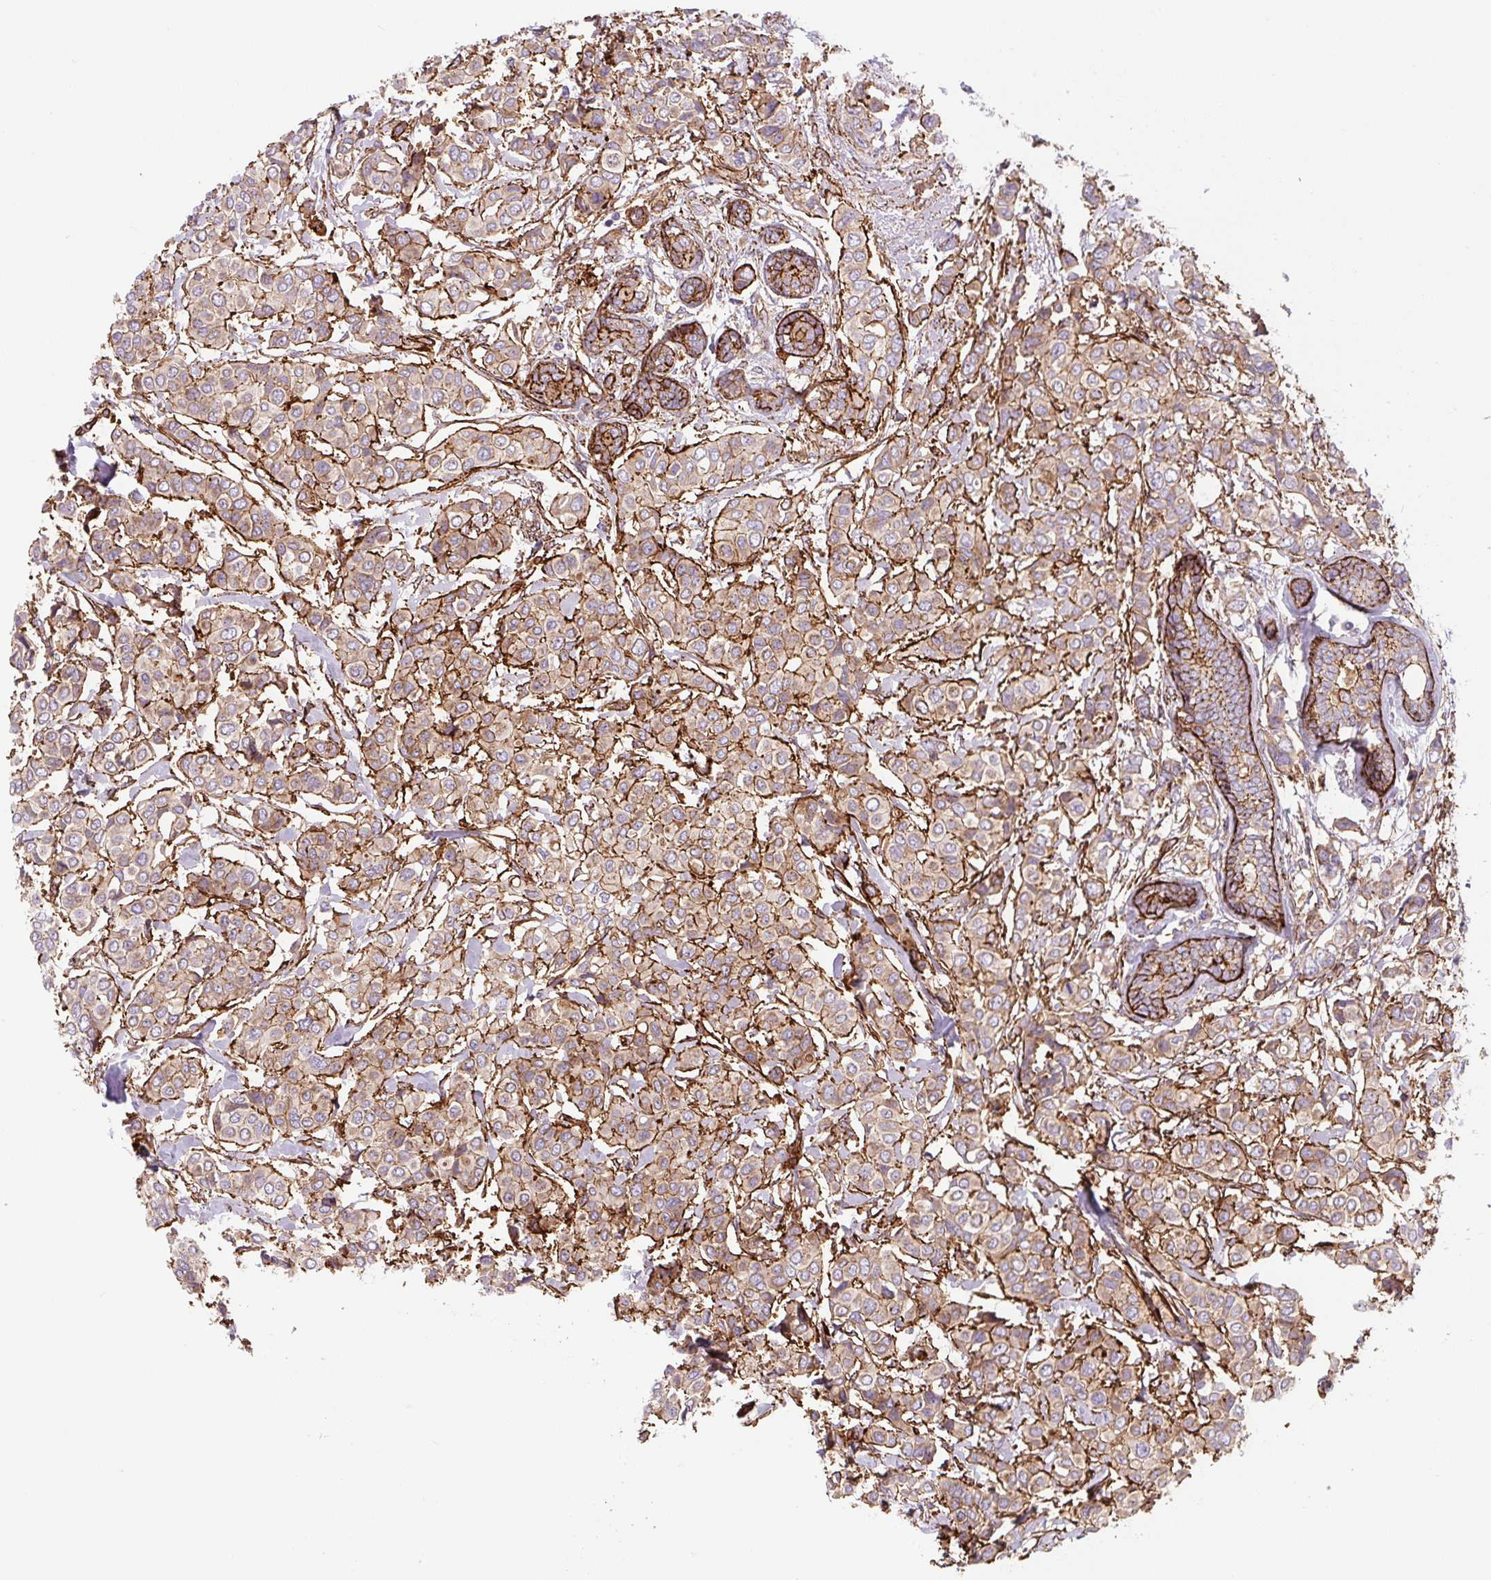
{"staining": {"intensity": "weak", "quantity": ">75%", "location": "cytoplasmic/membranous"}, "tissue": "breast cancer", "cell_type": "Tumor cells", "image_type": "cancer", "snomed": [{"axis": "morphology", "description": "Lobular carcinoma"}, {"axis": "topography", "description": "Breast"}], "caption": "Lobular carcinoma (breast) stained with a brown dye reveals weak cytoplasmic/membranous positive staining in approximately >75% of tumor cells.", "gene": "DHFR2", "patient": {"sex": "female", "age": 51}}